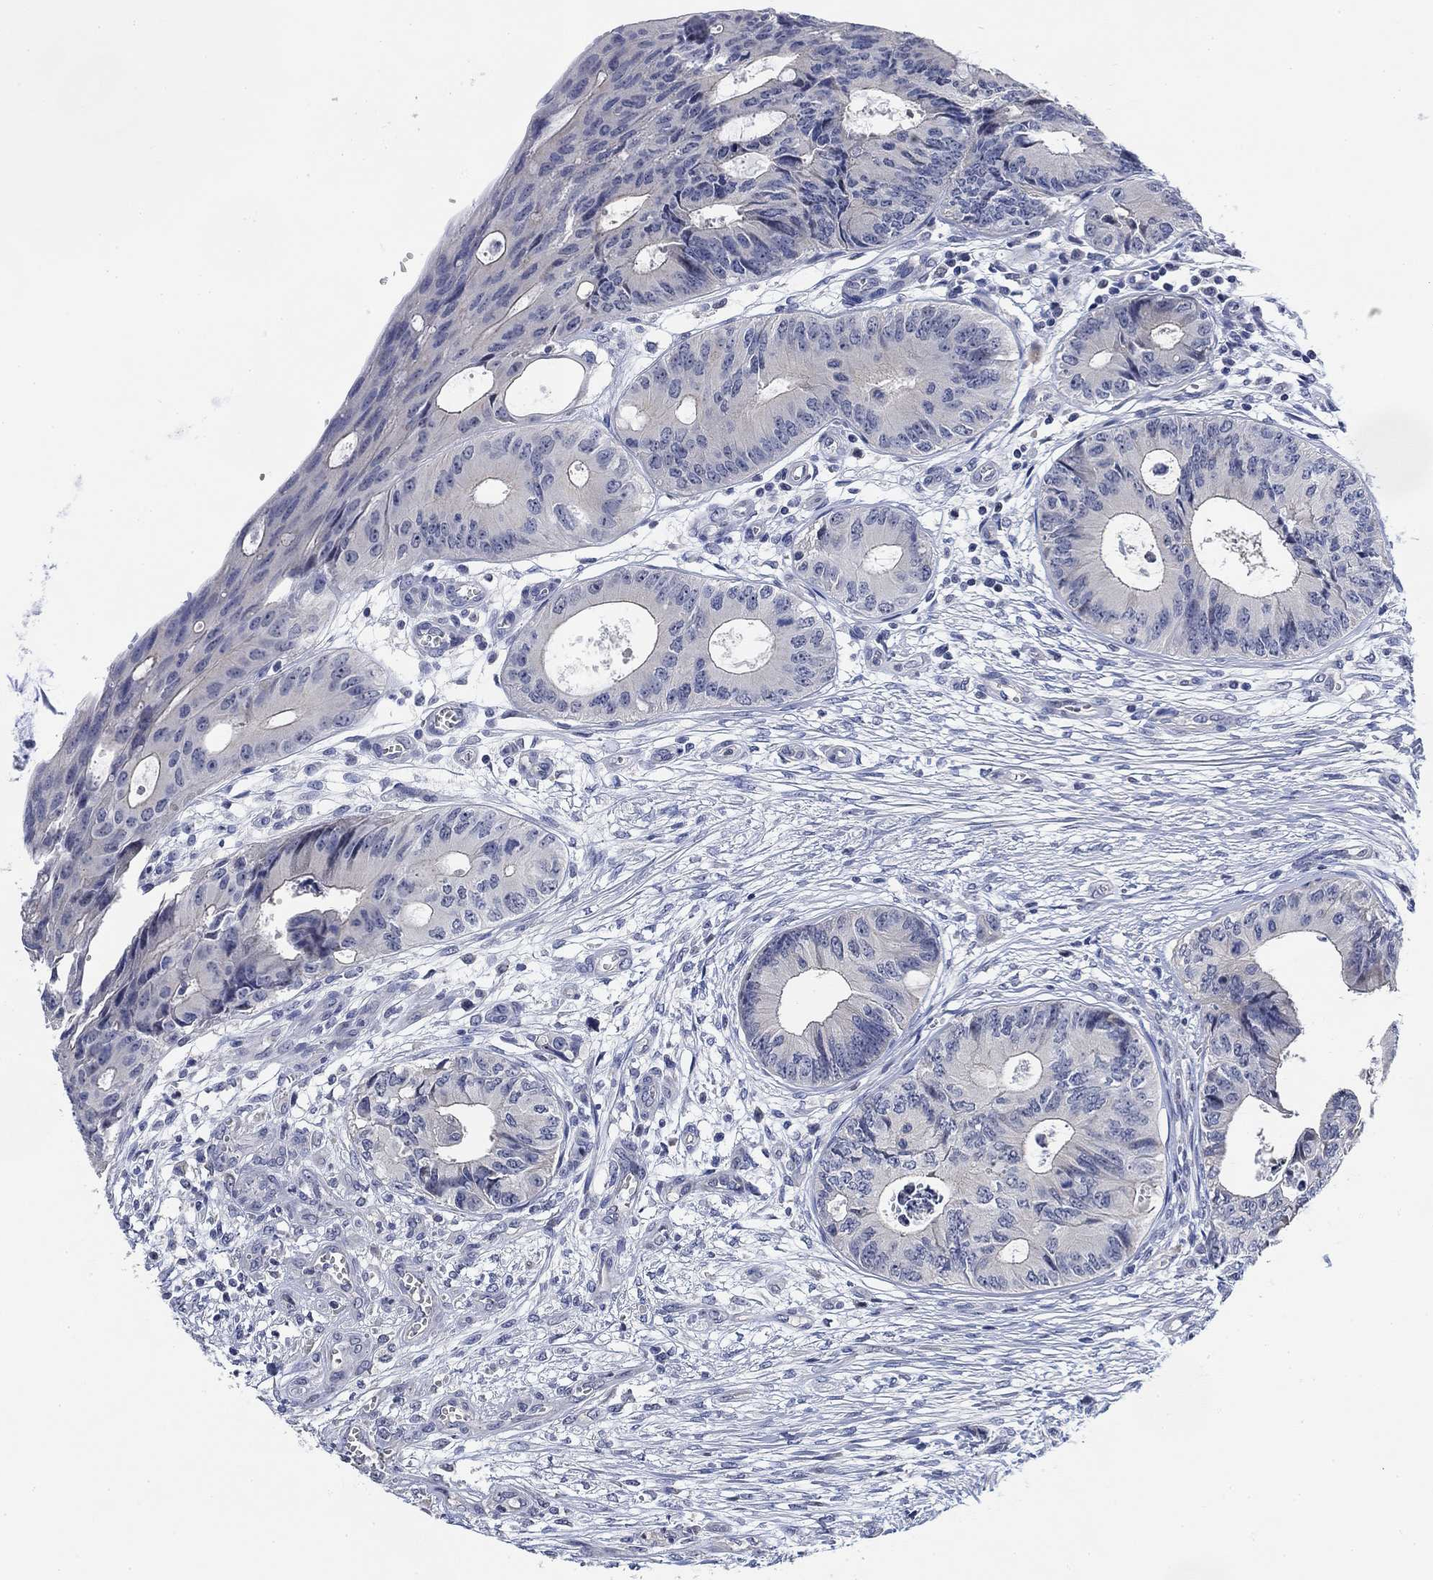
{"staining": {"intensity": "negative", "quantity": "none", "location": "none"}, "tissue": "colorectal cancer", "cell_type": "Tumor cells", "image_type": "cancer", "snomed": [{"axis": "morphology", "description": "Normal tissue, NOS"}, {"axis": "morphology", "description": "Adenocarcinoma, NOS"}, {"axis": "topography", "description": "Colon"}], "caption": "This is an immunohistochemistry histopathology image of human colorectal adenocarcinoma. There is no positivity in tumor cells.", "gene": "DAZL", "patient": {"sex": "male", "age": 65}}